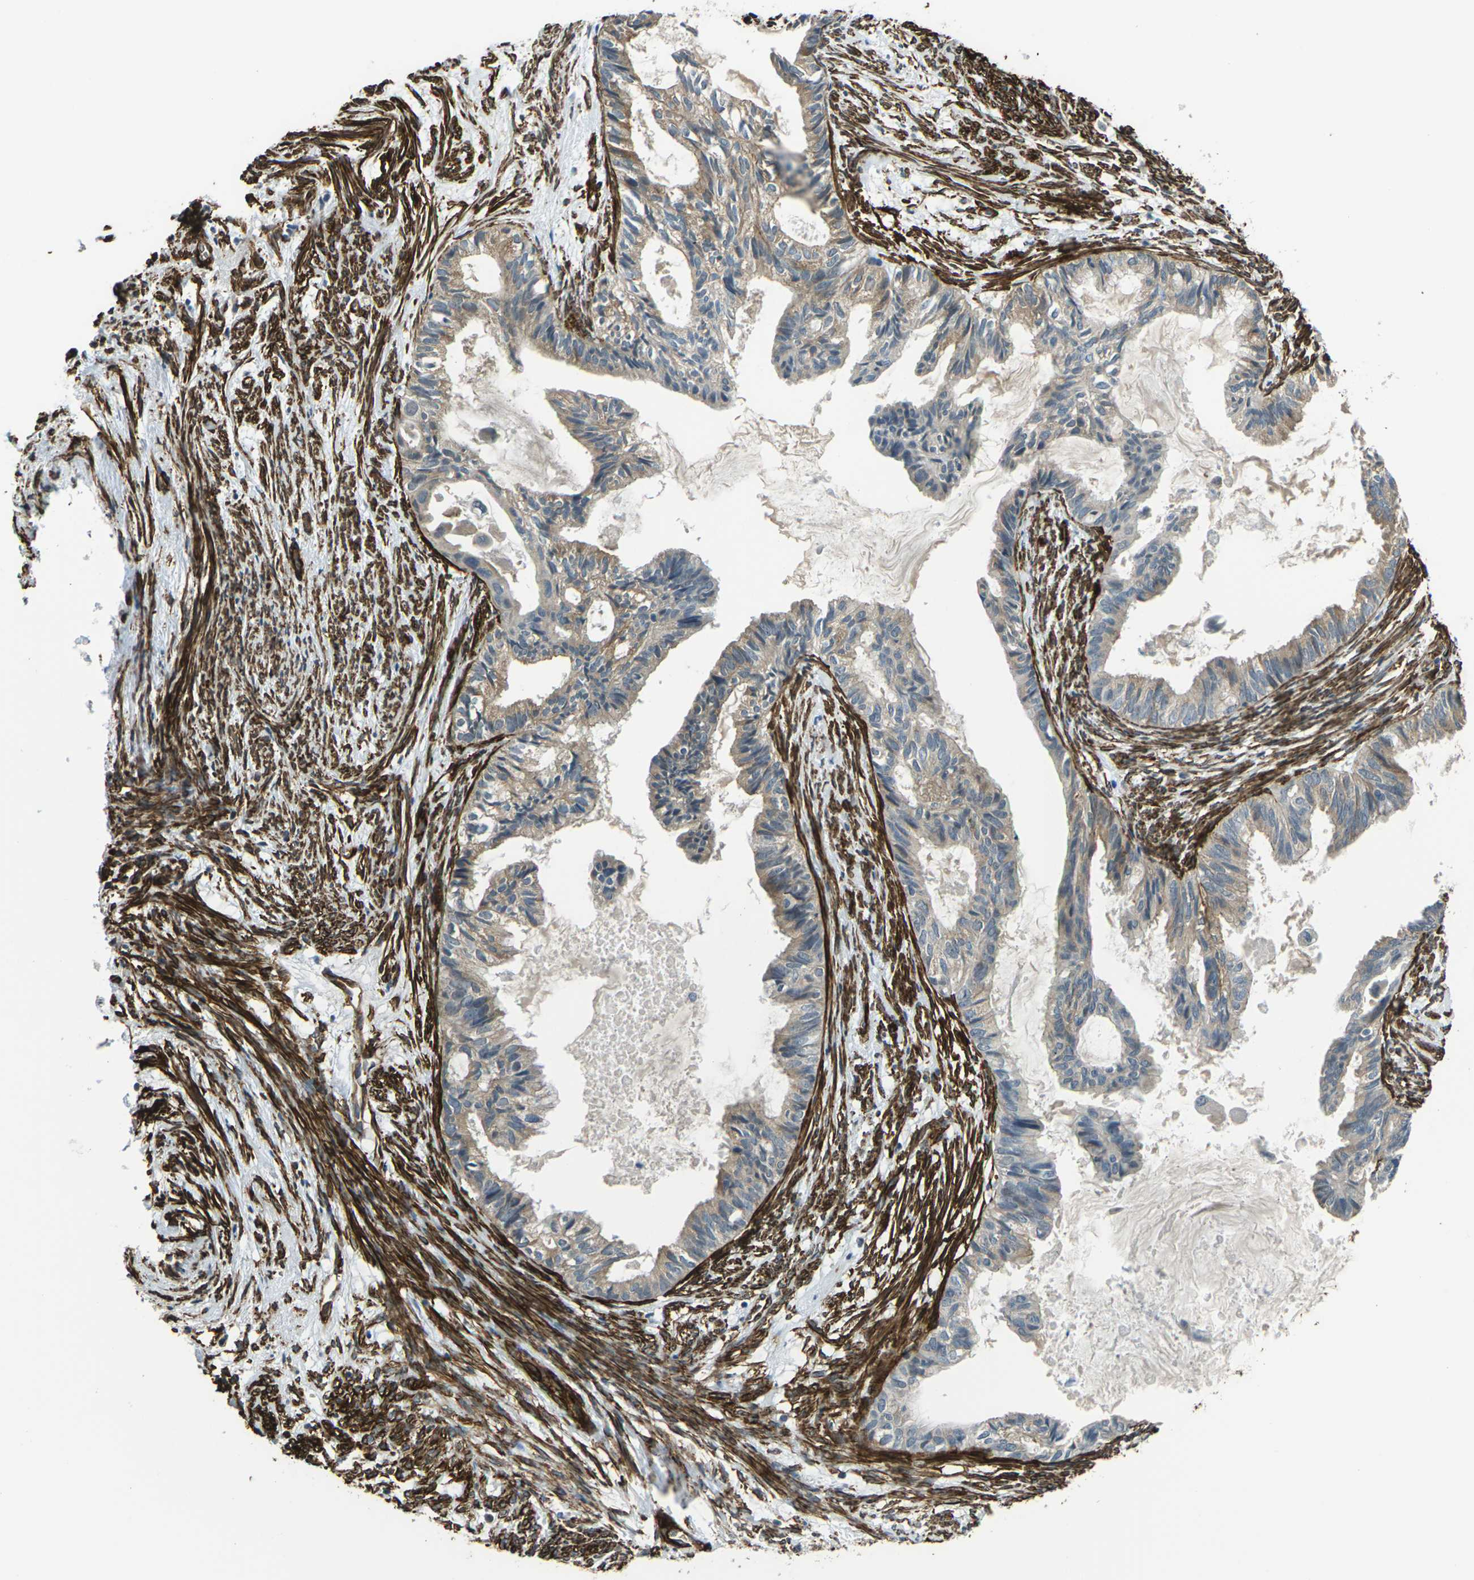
{"staining": {"intensity": "moderate", "quantity": "25%-75%", "location": "cytoplasmic/membranous"}, "tissue": "cervical cancer", "cell_type": "Tumor cells", "image_type": "cancer", "snomed": [{"axis": "morphology", "description": "Normal tissue, NOS"}, {"axis": "morphology", "description": "Adenocarcinoma, NOS"}, {"axis": "topography", "description": "Cervix"}, {"axis": "topography", "description": "Endometrium"}], "caption": "This is an image of immunohistochemistry staining of cervical cancer (adenocarcinoma), which shows moderate expression in the cytoplasmic/membranous of tumor cells.", "gene": "GRAMD1C", "patient": {"sex": "female", "age": 86}}